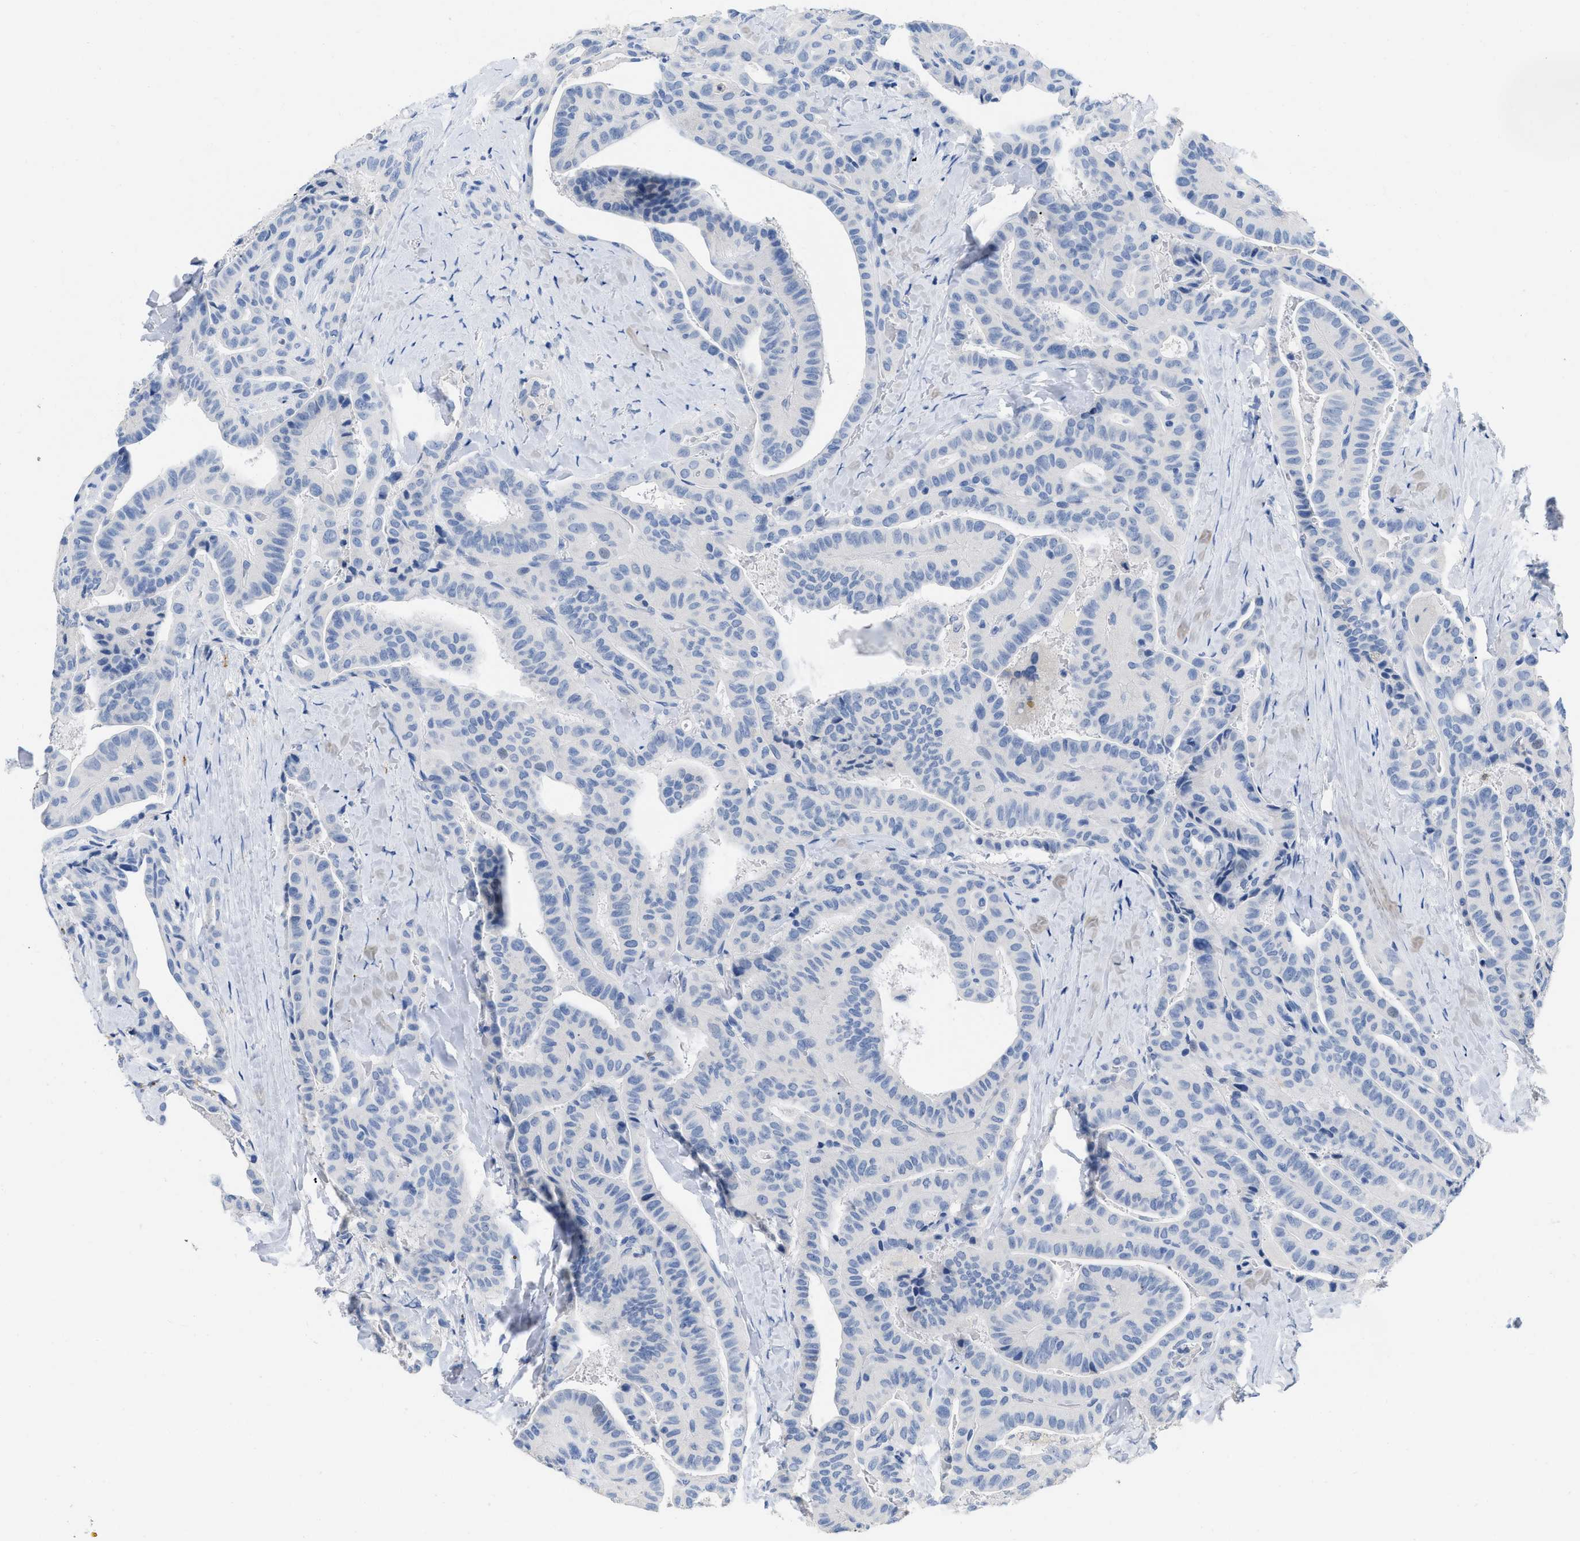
{"staining": {"intensity": "negative", "quantity": "none", "location": "none"}, "tissue": "thyroid cancer", "cell_type": "Tumor cells", "image_type": "cancer", "snomed": [{"axis": "morphology", "description": "Papillary adenocarcinoma, NOS"}, {"axis": "topography", "description": "Thyroid gland"}], "caption": "This is a photomicrograph of immunohistochemistry staining of thyroid cancer (papillary adenocarcinoma), which shows no expression in tumor cells. Brightfield microscopy of immunohistochemistry stained with DAB (3,3'-diaminobenzidine) (brown) and hematoxylin (blue), captured at high magnification.", "gene": "CR1", "patient": {"sex": "male", "age": 77}}